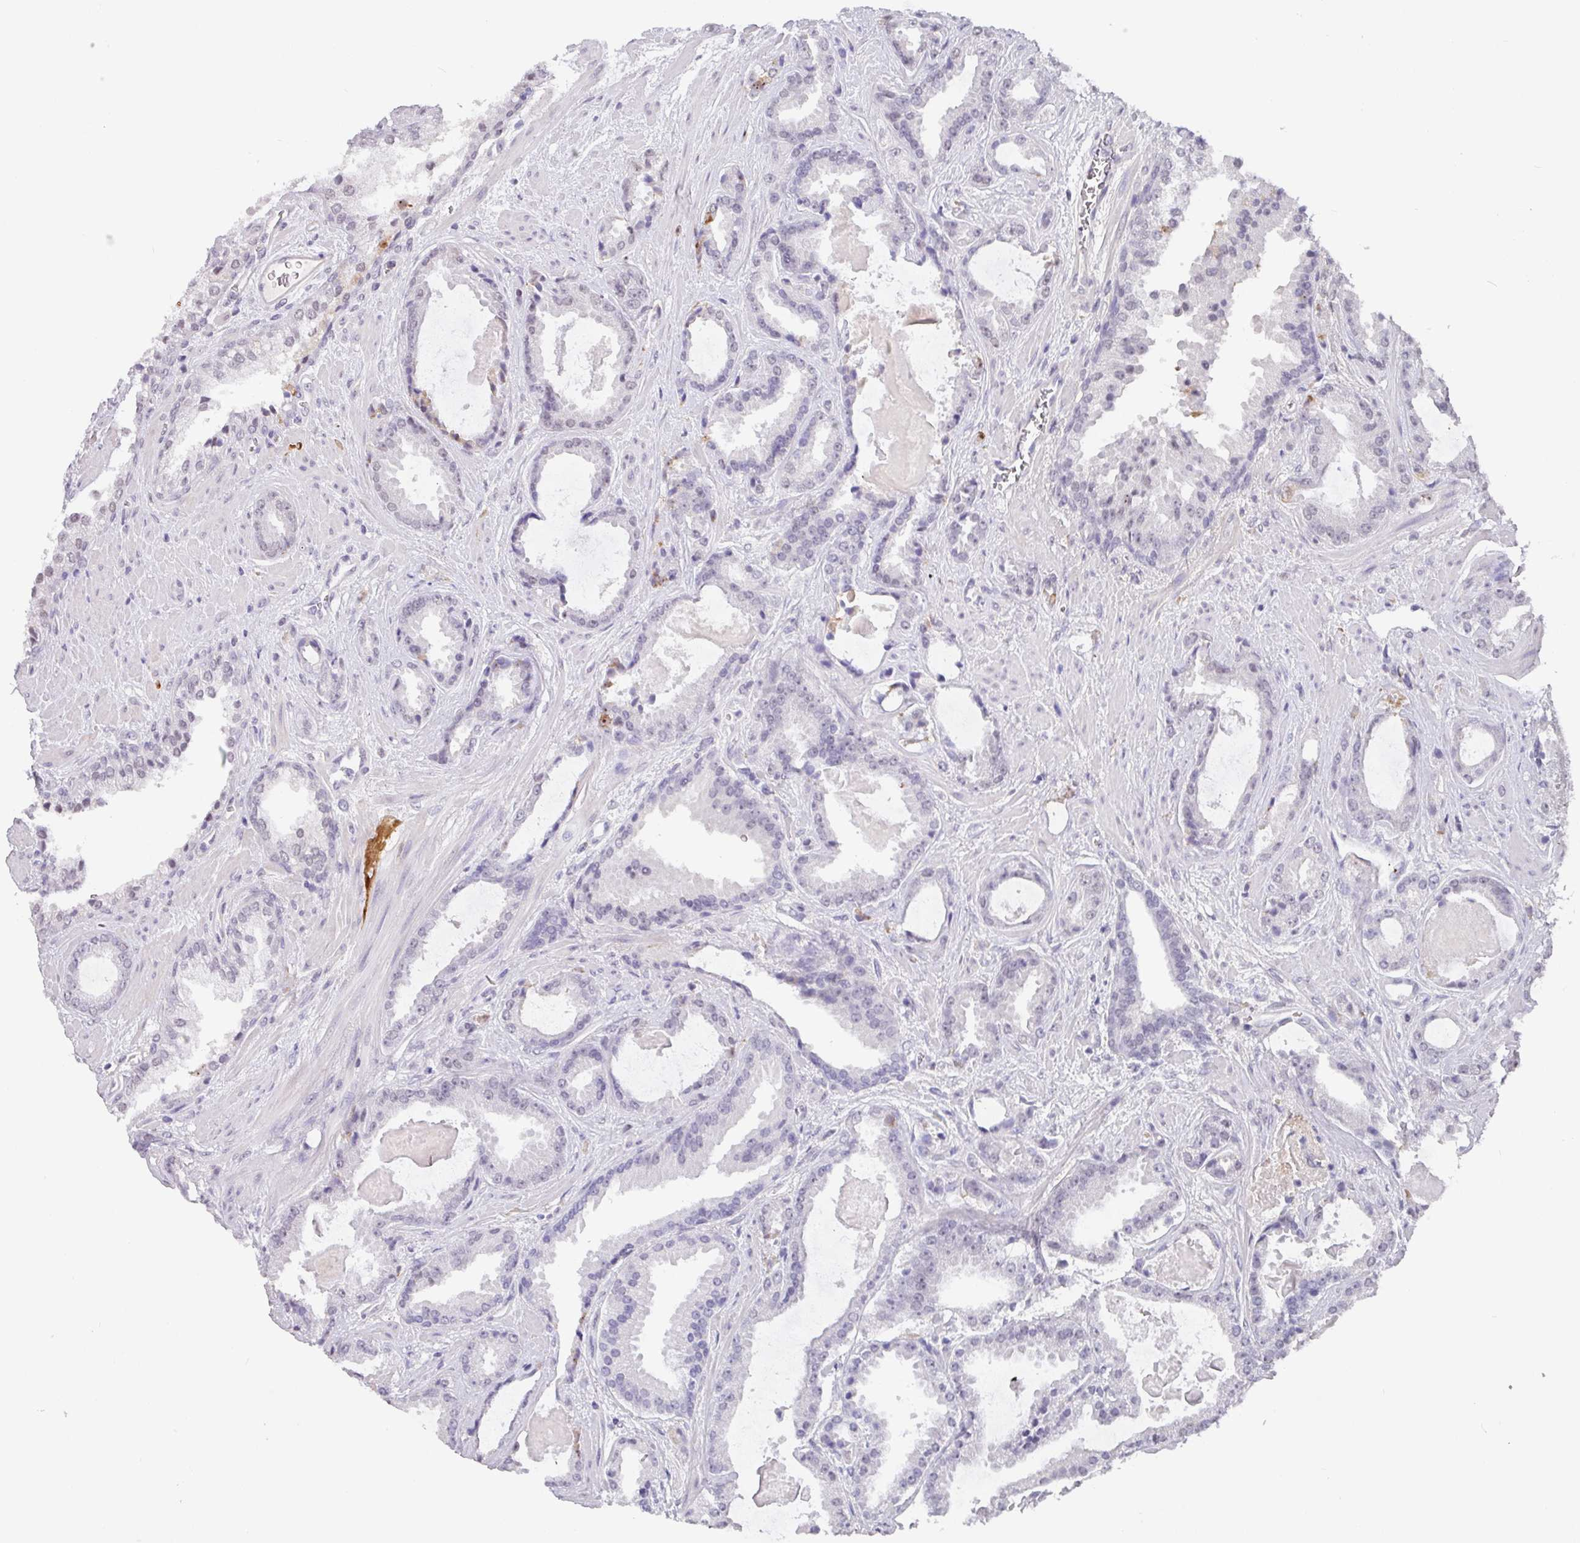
{"staining": {"intensity": "negative", "quantity": "none", "location": "none"}, "tissue": "prostate cancer", "cell_type": "Tumor cells", "image_type": "cancer", "snomed": [{"axis": "morphology", "description": "Adenocarcinoma, Low grade"}, {"axis": "topography", "description": "Prostate"}], "caption": "Micrograph shows no significant protein positivity in tumor cells of prostate cancer.", "gene": "C1QB", "patient": {"sex": "male", "age": 62}}